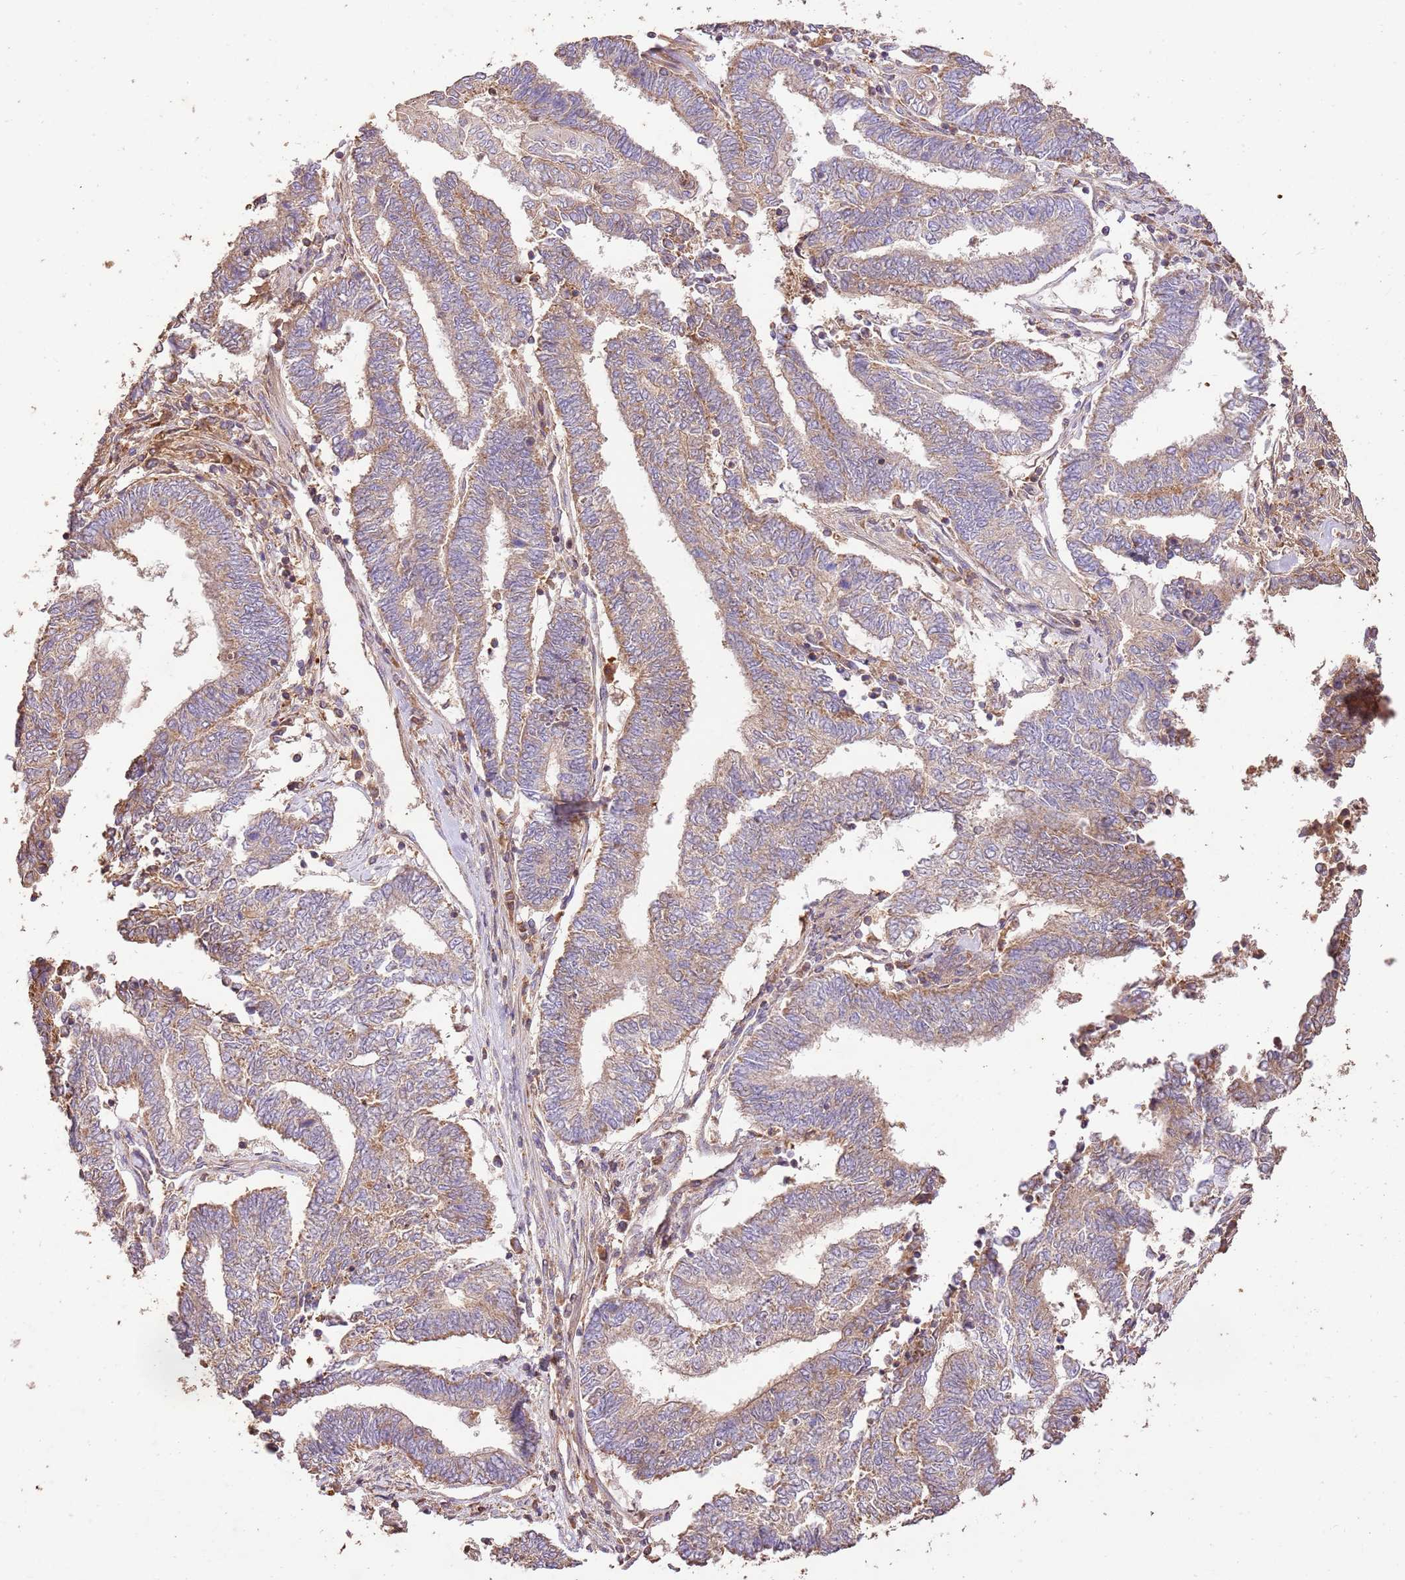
{"staining": {"intensity": "moderate", "quantity": "25%-75%", "location": "cytoplasmic/membranous"}, "tissue": "endometrial cancer", "cell_type": "Tumor cells", "image_type": "cancer", "snomed": [{"axis": "morphology", "description": "Adenocarcinoma, NOS"}, {"axis": "topography", "description": "Uterus"}, {"axis": "topography", "description": "Endometrium"}], "caption": "This photomicrograph reveals endometrial adenocarcinoma stained with immunohistochemistry to label a protein in brown. The cytoplasmic/membranous of tumor cells show moderate positivity for the protein. Nuclei are counter-stained blue.", "gene": "LRRC28", "patient": {"sex": "female", "age": 70}}